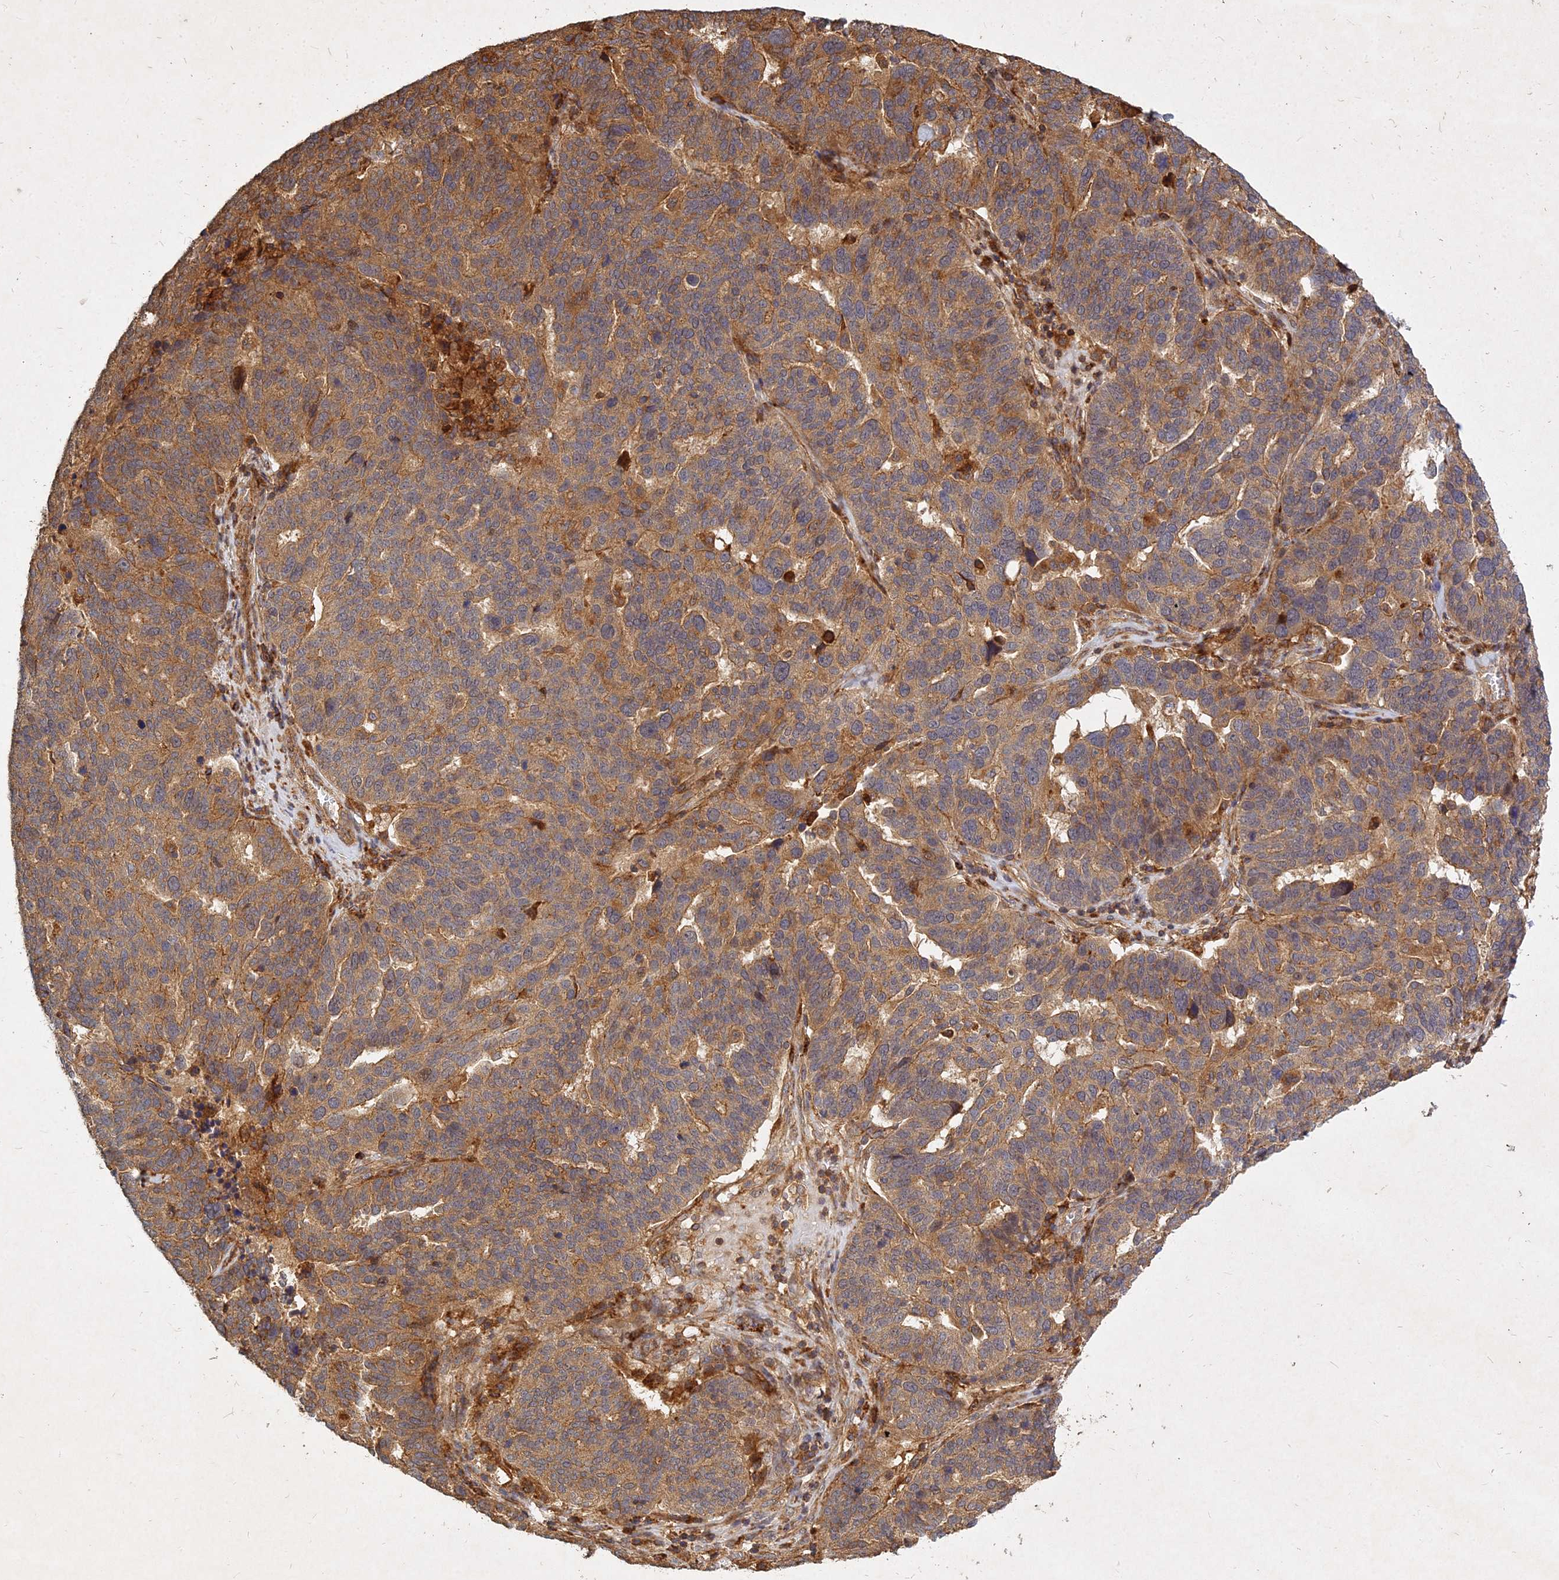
{"staining": {"intensity": "moderate", "quantity": ">75%", "location": "cytoplasmic/membranous"}, "tissue": "ovarian cancer", "cell_type": "Tumor cells", "image_type": "cancer", "snomed": [{"axis": "morphology", "description": "Cystadenocarcinoma, serous, NOS"}, {"axis": "topography", "description": "Ovary"}], "caption": "Immunohistochemistry (IHC) of human ovarian cancer (serous cystadenocarcinoma) reveals medium levels of moderate cytoplasmic/membranous positivity in approximately >75% of tumor cells.", "gene": "UBE2W", "patient": {"sex": "female", "age": 59}}